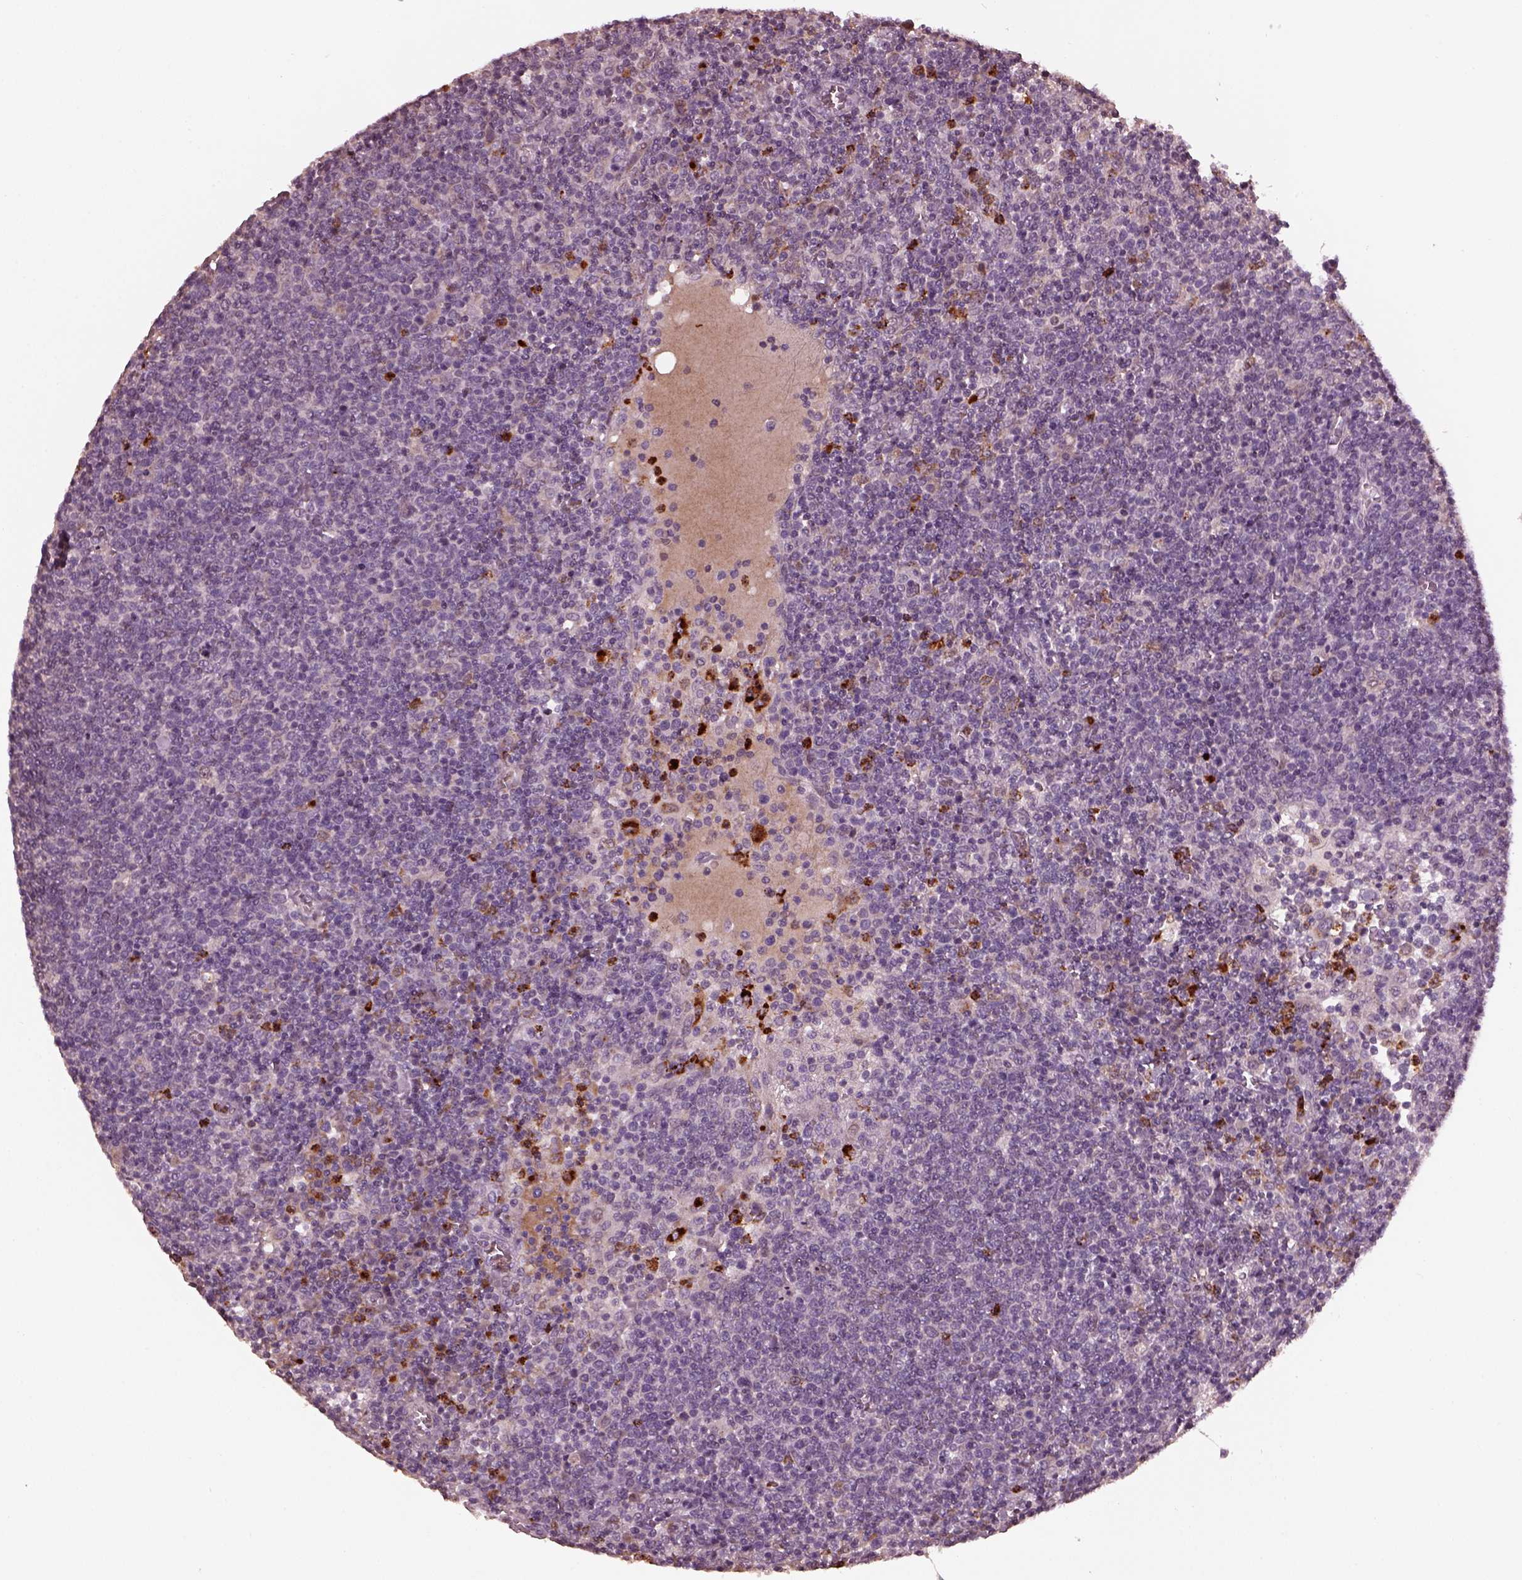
{"staining": {"intensity": "negative", "quantity": "none", "location": "none"}, "tissue": "lymphoma", "cell_type": "Tumor cells", "image_type": "cancer", "snomed": [{"axis": "morphology", "description": "Malignant lymphoma, non-Hodgkin's type, High grade"}, {"axis": "topography", "description": "Lymph node"}], "caption": "High magnification brightfield microscopy of lymphoma stained with DAB (brown) and counterstained with hematoxylin (blue): tumor cells show no significant staining.", "gene": "RUFY3", "patient": {"sex": "male", "age": 61}}